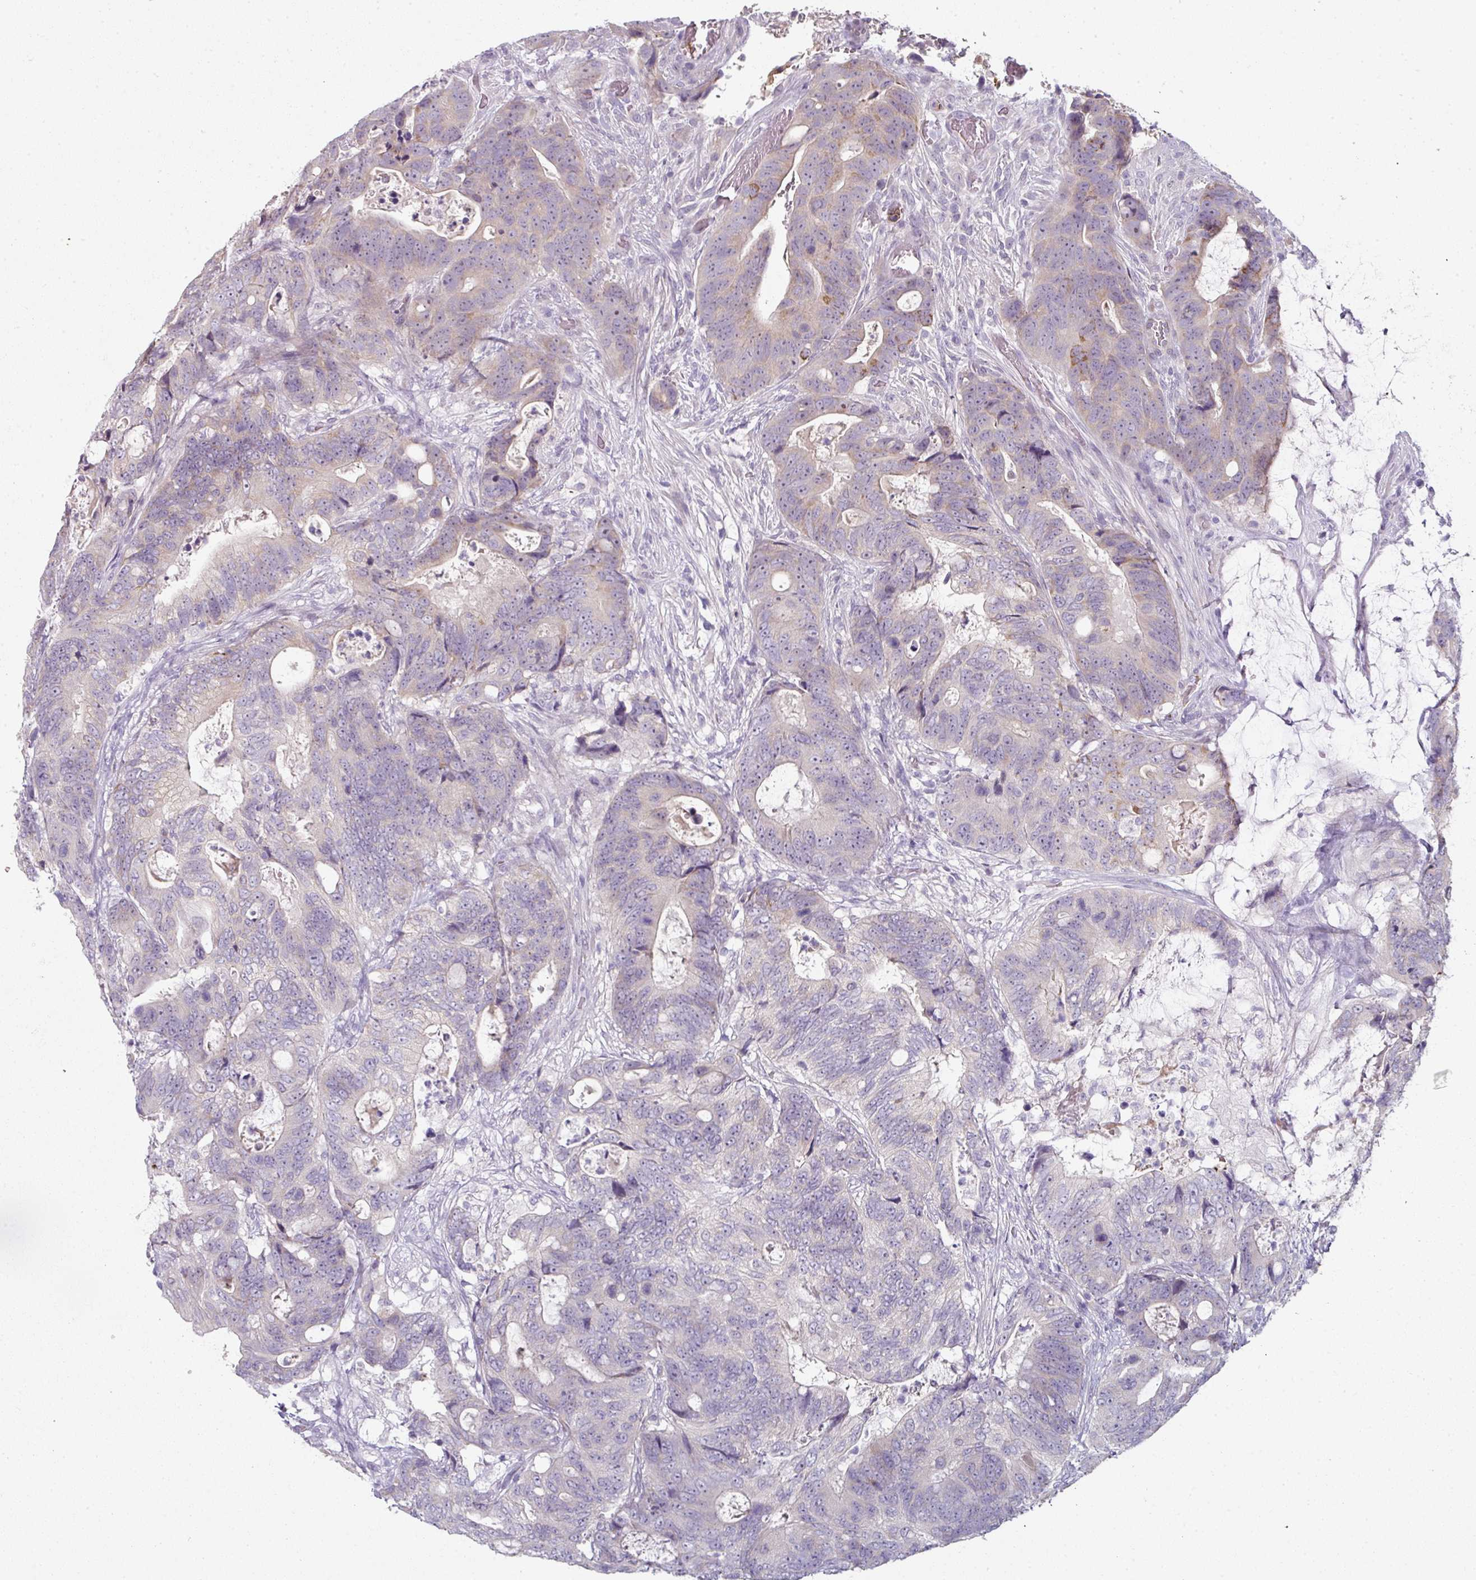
{"staining": {"intensity": "moderate", "quantity": "<25%", "location": "cytoplasmic/membranous"}, "tissue": "colorectal cancer", "cell_type": "Tumor cells", "image_type": "cancer", "snomed": [{"axis": "morphology", "description": "Adenocarcinoma, NOS"}, {"axis": "topography", "description": "Colon"}], "caption": "Adenocarcinoma (colorectal) stained with a protein marker demonstrates moderate staining in tumor cells.", "gene": "FHAD1", "patient": {"sex": "female", "age": 82}}